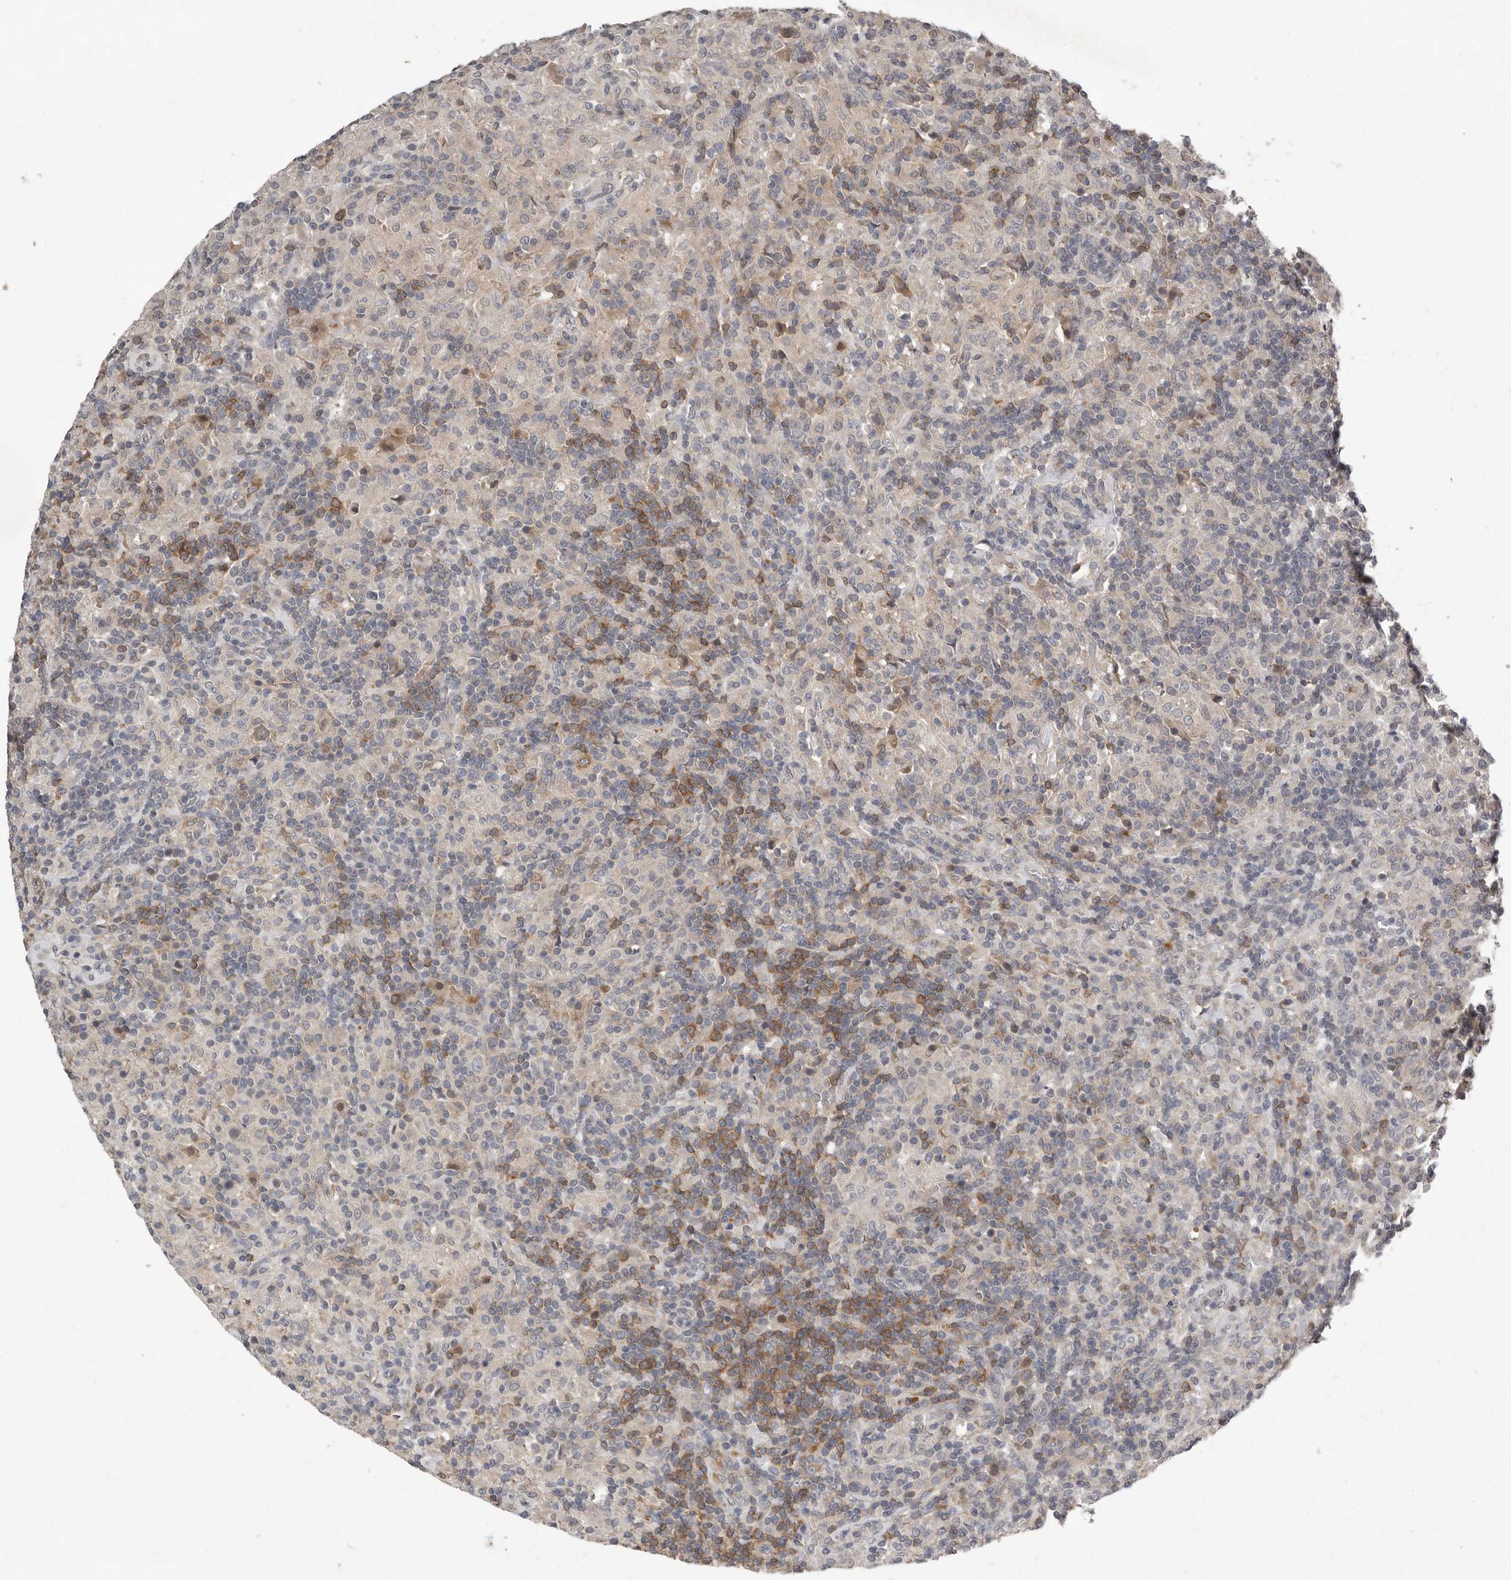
{"staining": {"intensity": "negative", "quantity": "none", "location": "none"}, "tissue": "lymphoma", "cell_type": "Tumor cells", "image_type": "cancer", "snomed": [{"axis": "morphology", "description": "Hodgkin's disease, NOS"}, {"axis": "topography", "description": "Lymph node"}], "caption": "A high-resolution image shows immunohistochemistry (IHC) staining of lymphoma, which demonstrates no significant staining in tumor cells. (Brightfield microscopy of DAB (3,3'-diaminobenzidine) immunohistochemistry (IHC) at high magnification).", "gene": "RALGPS2", "patient": {"sex": "male", "age": 70}}